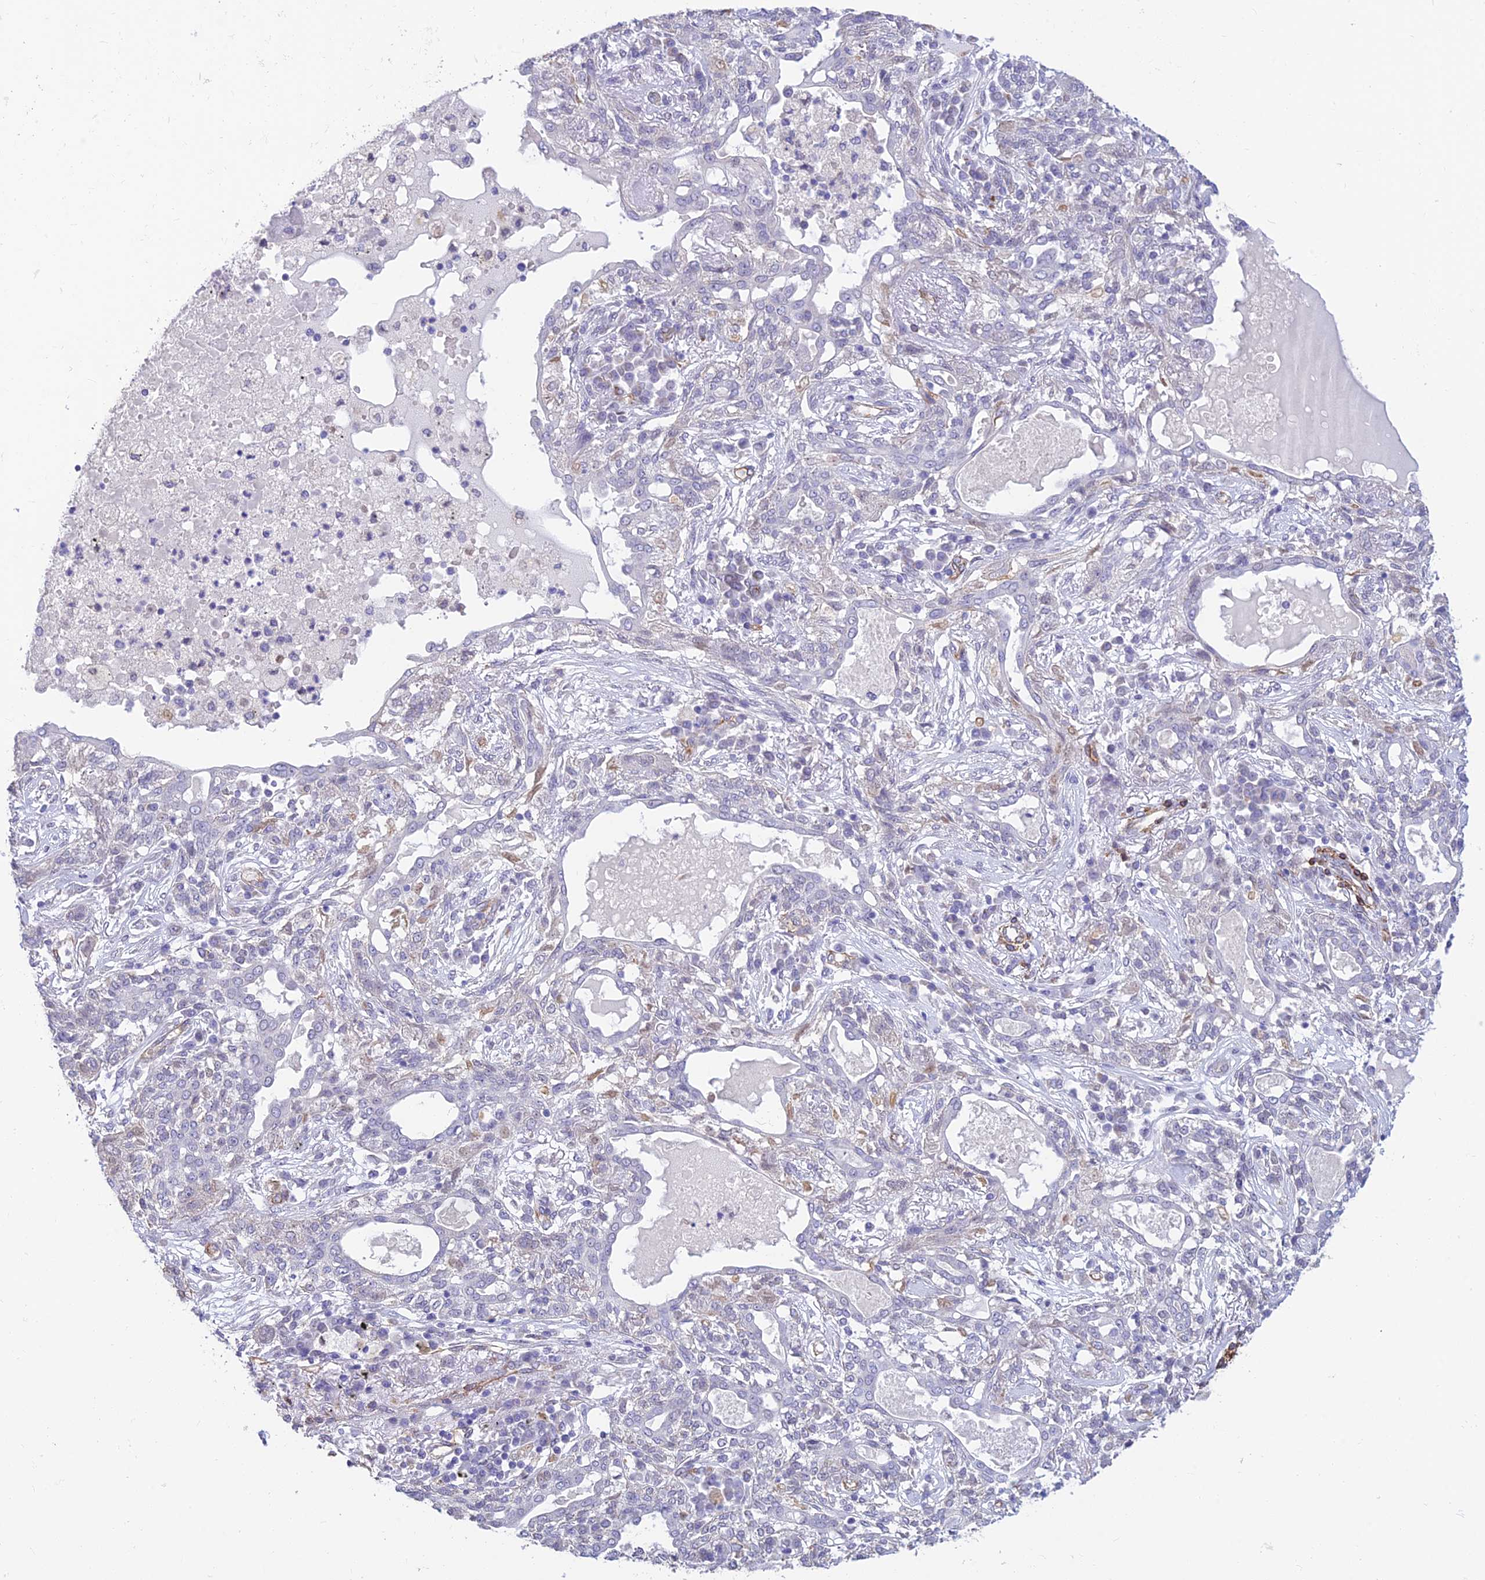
{"staining": {"intensity": "negative", "quantity": "none", "location": "none"}, "tissue": "lung cancer", "cell_type": "Tumor cells", "image_type": "cancer", "snomed": [{"axis": "morphology", "description": "Squamous cell carcinoma, NOS"}, {"axis": "topography", "description": "Lung"}], "caption": "Immunohistochemistry photomicrograph of neoplastic tissue: human lung cancer stained with DAB shows no significant protein staining in tumor cells.", "gene": "ALDH1L2", "patient": {"sex": "female", "age": 70}}